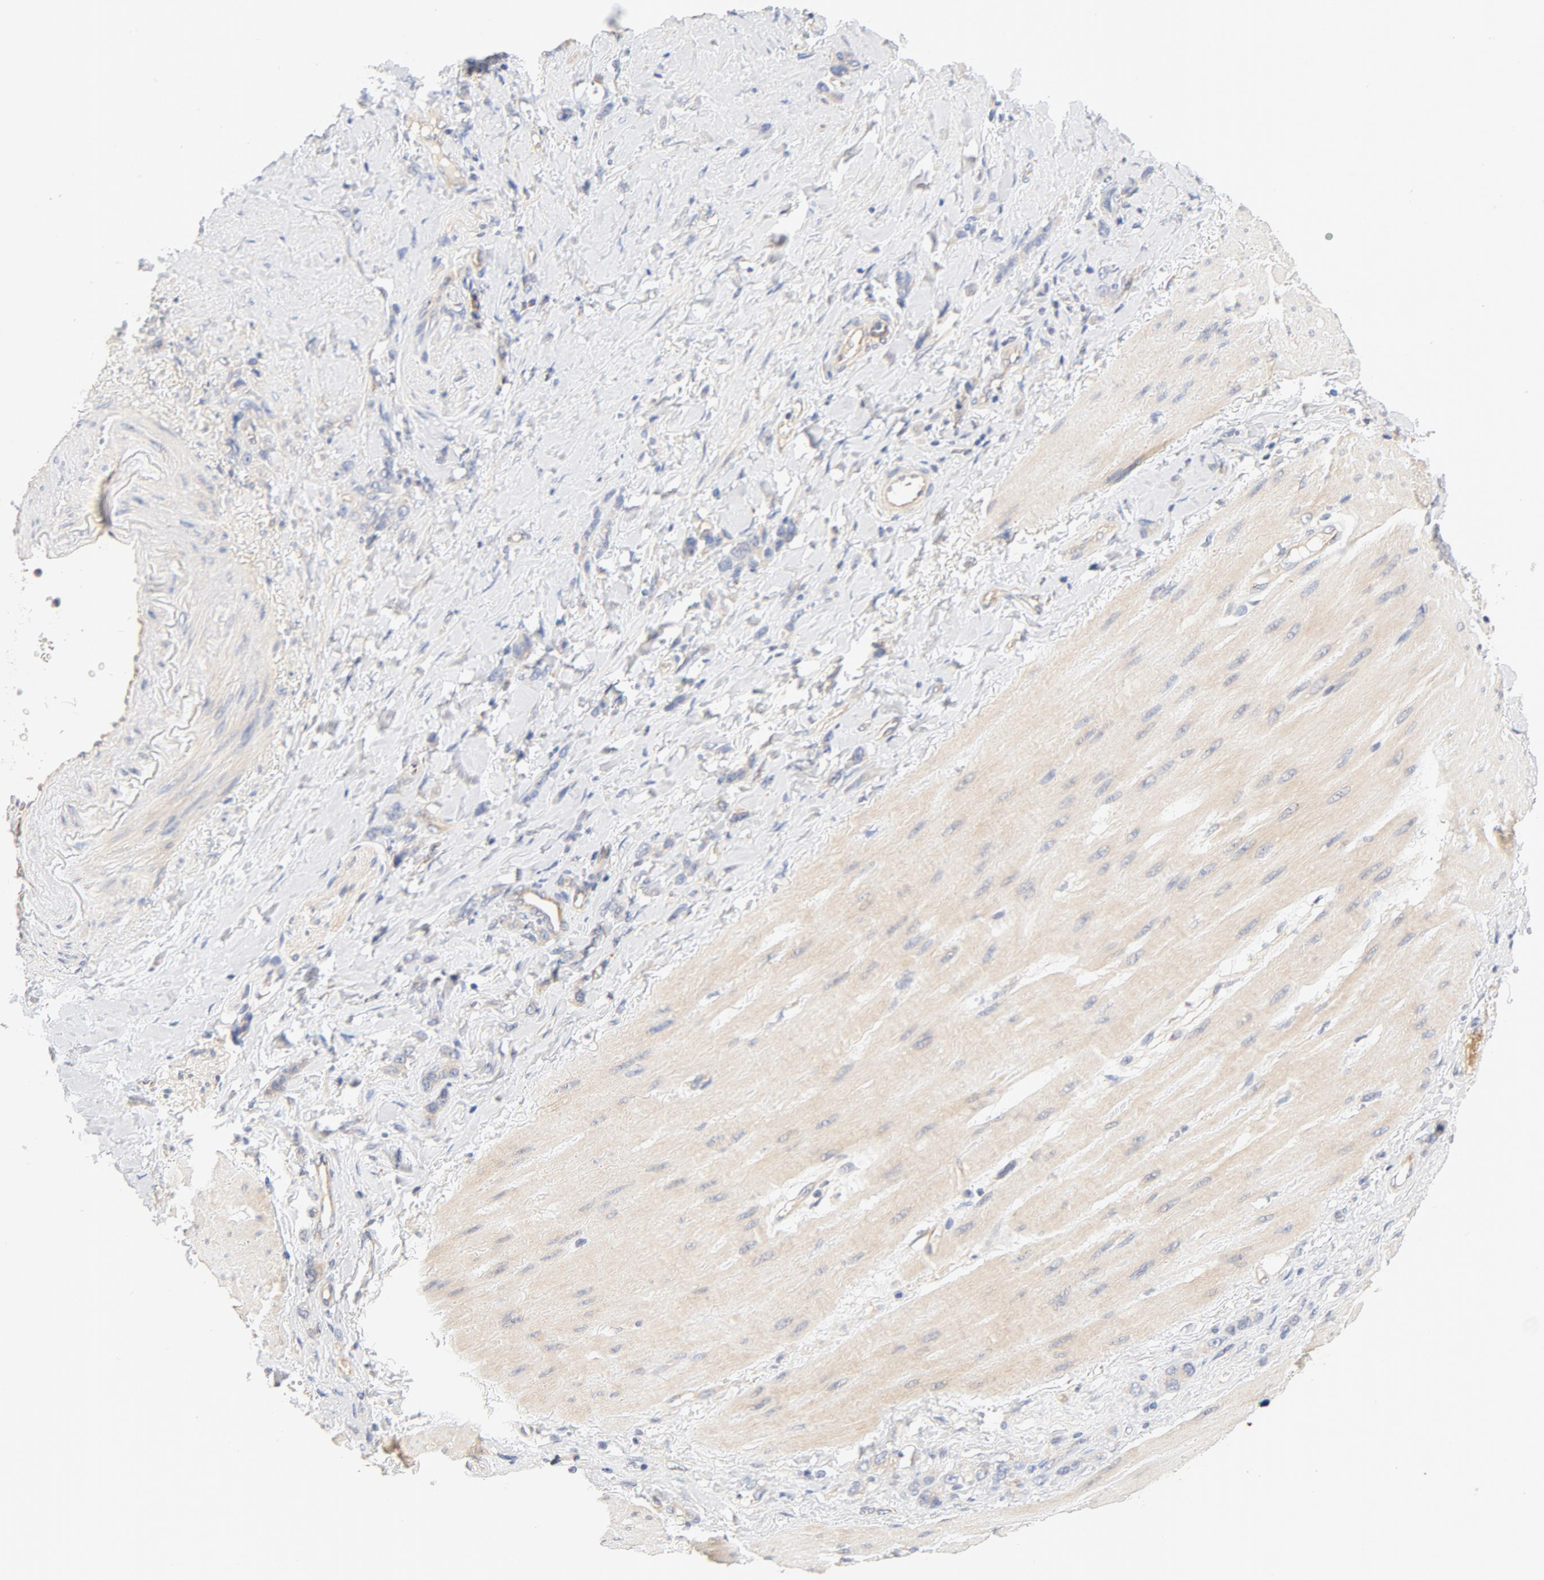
{"staining": {"intensity": "weak", "quantity": "<25%", "location": "cytoplasmic/membranous"}, "tissue": "stomach cancer", "cell_type": "Tumor cells", "image_type": "cancer", "snomed": [{"axis": "morphology", "description": "Normal tissue, NOS"}, {"axis": "morphology", "description": "Adenocarcinoma, NOS"}, {"axis": "topography", "description": "Stomach"}], "caption": "This is an immunohistochemistry image of human adenocarcinoma (stomach). There is no positivity in tumor cells.", "gene": "DYNC1H1", "patient": {"sex": "male", "age": 82}}